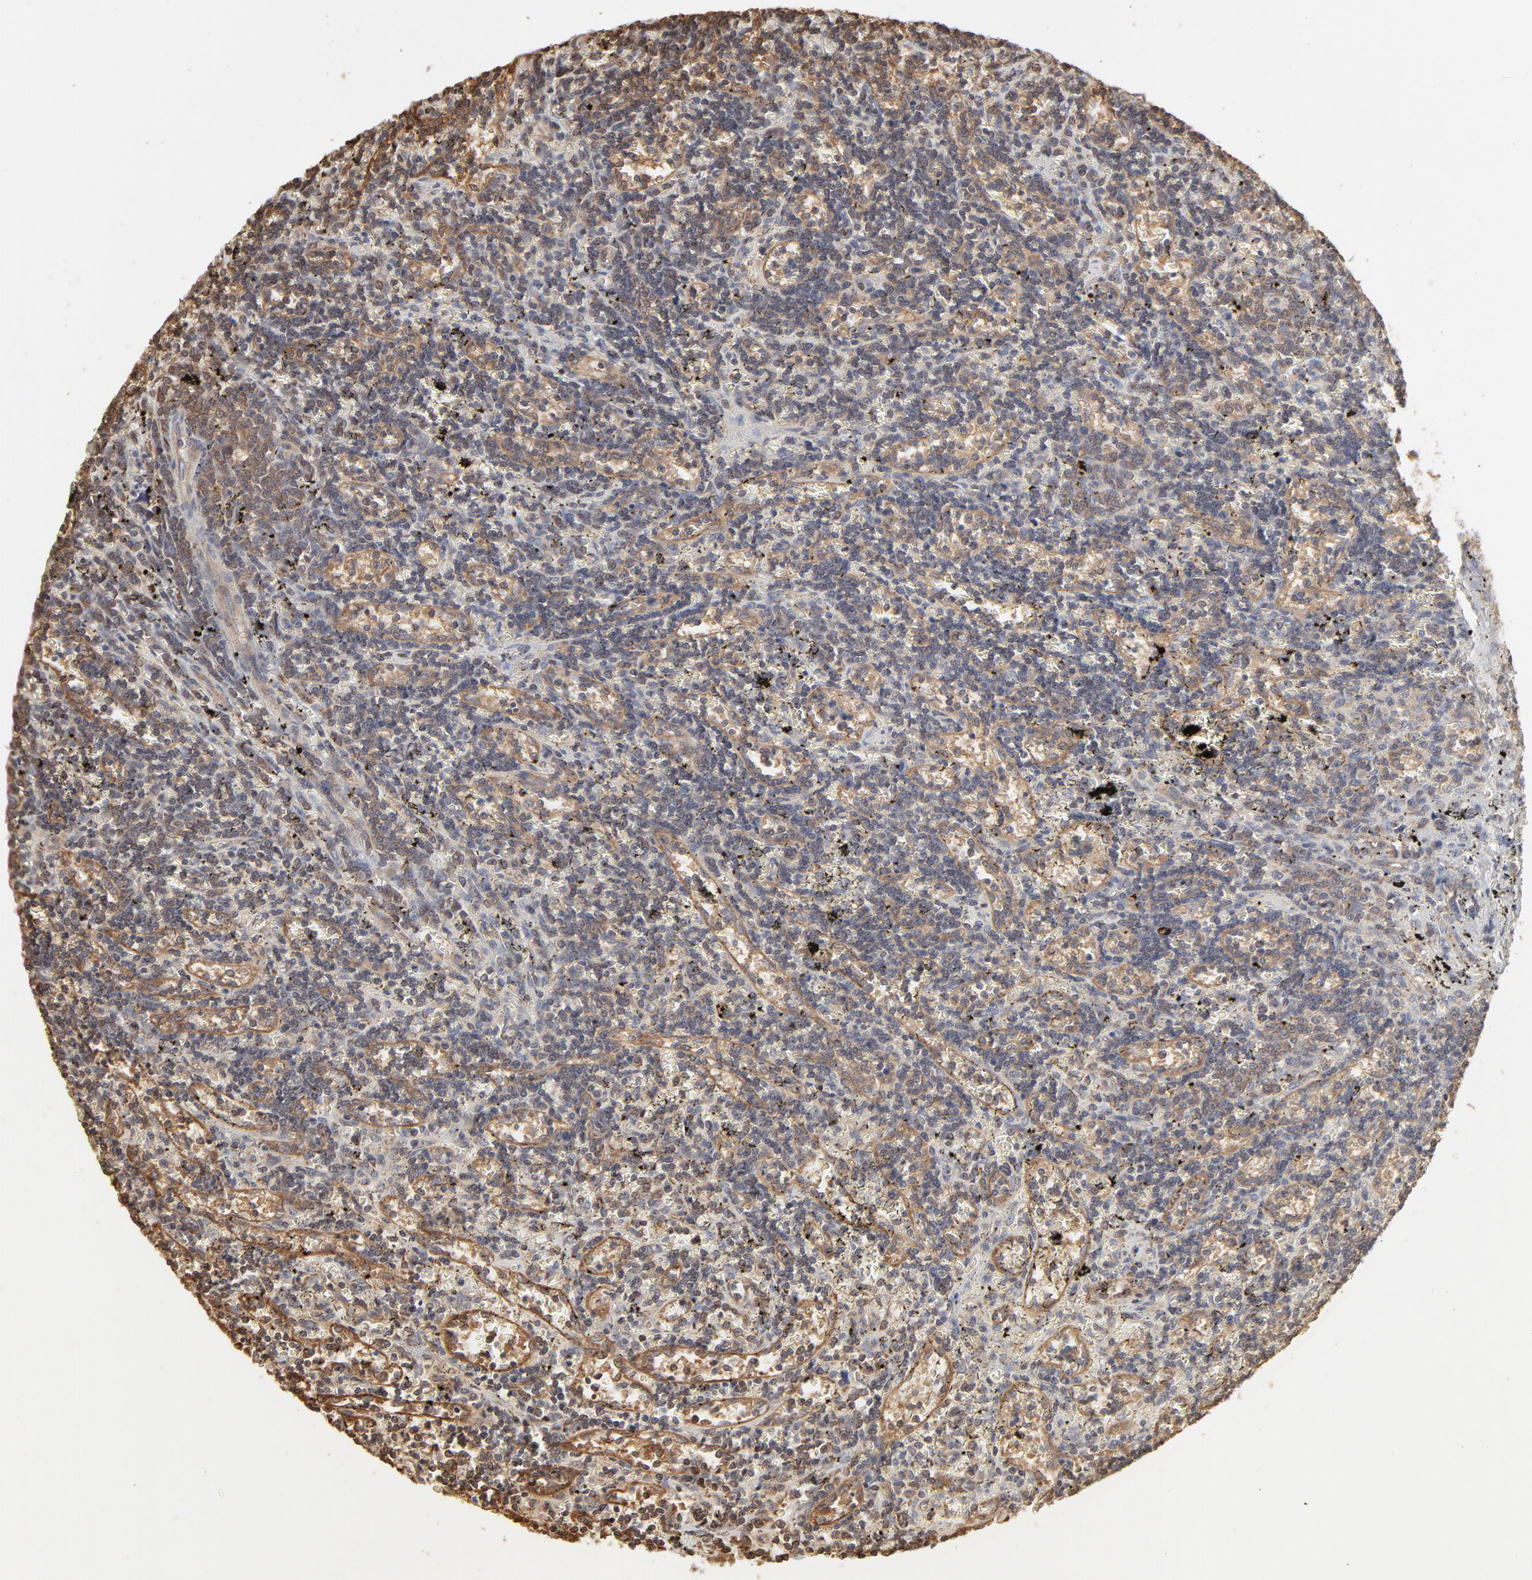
{"staining": {"intensity": "moderate", "quantity": ">75%", "location": "cytoplasmic/membranous"}, "tissue": "lymphoma", "cell_type": "Tumor cells", "image_type": "cancer", "snomed": [{"axis": "morphology", "description": "Malignant lymphoma, non-Hodgkin's type, Low grade"}, {"axis": "topography", "description": "Spleen"}], "caption": "Lymphoma stained for a protein (brown) reveals moderate cytoplasmic/membranous positive positivity in approximately >75% of tumor cells.", "gene": "PPP2CA", "patient": {"sex": "male", "age": 60}}